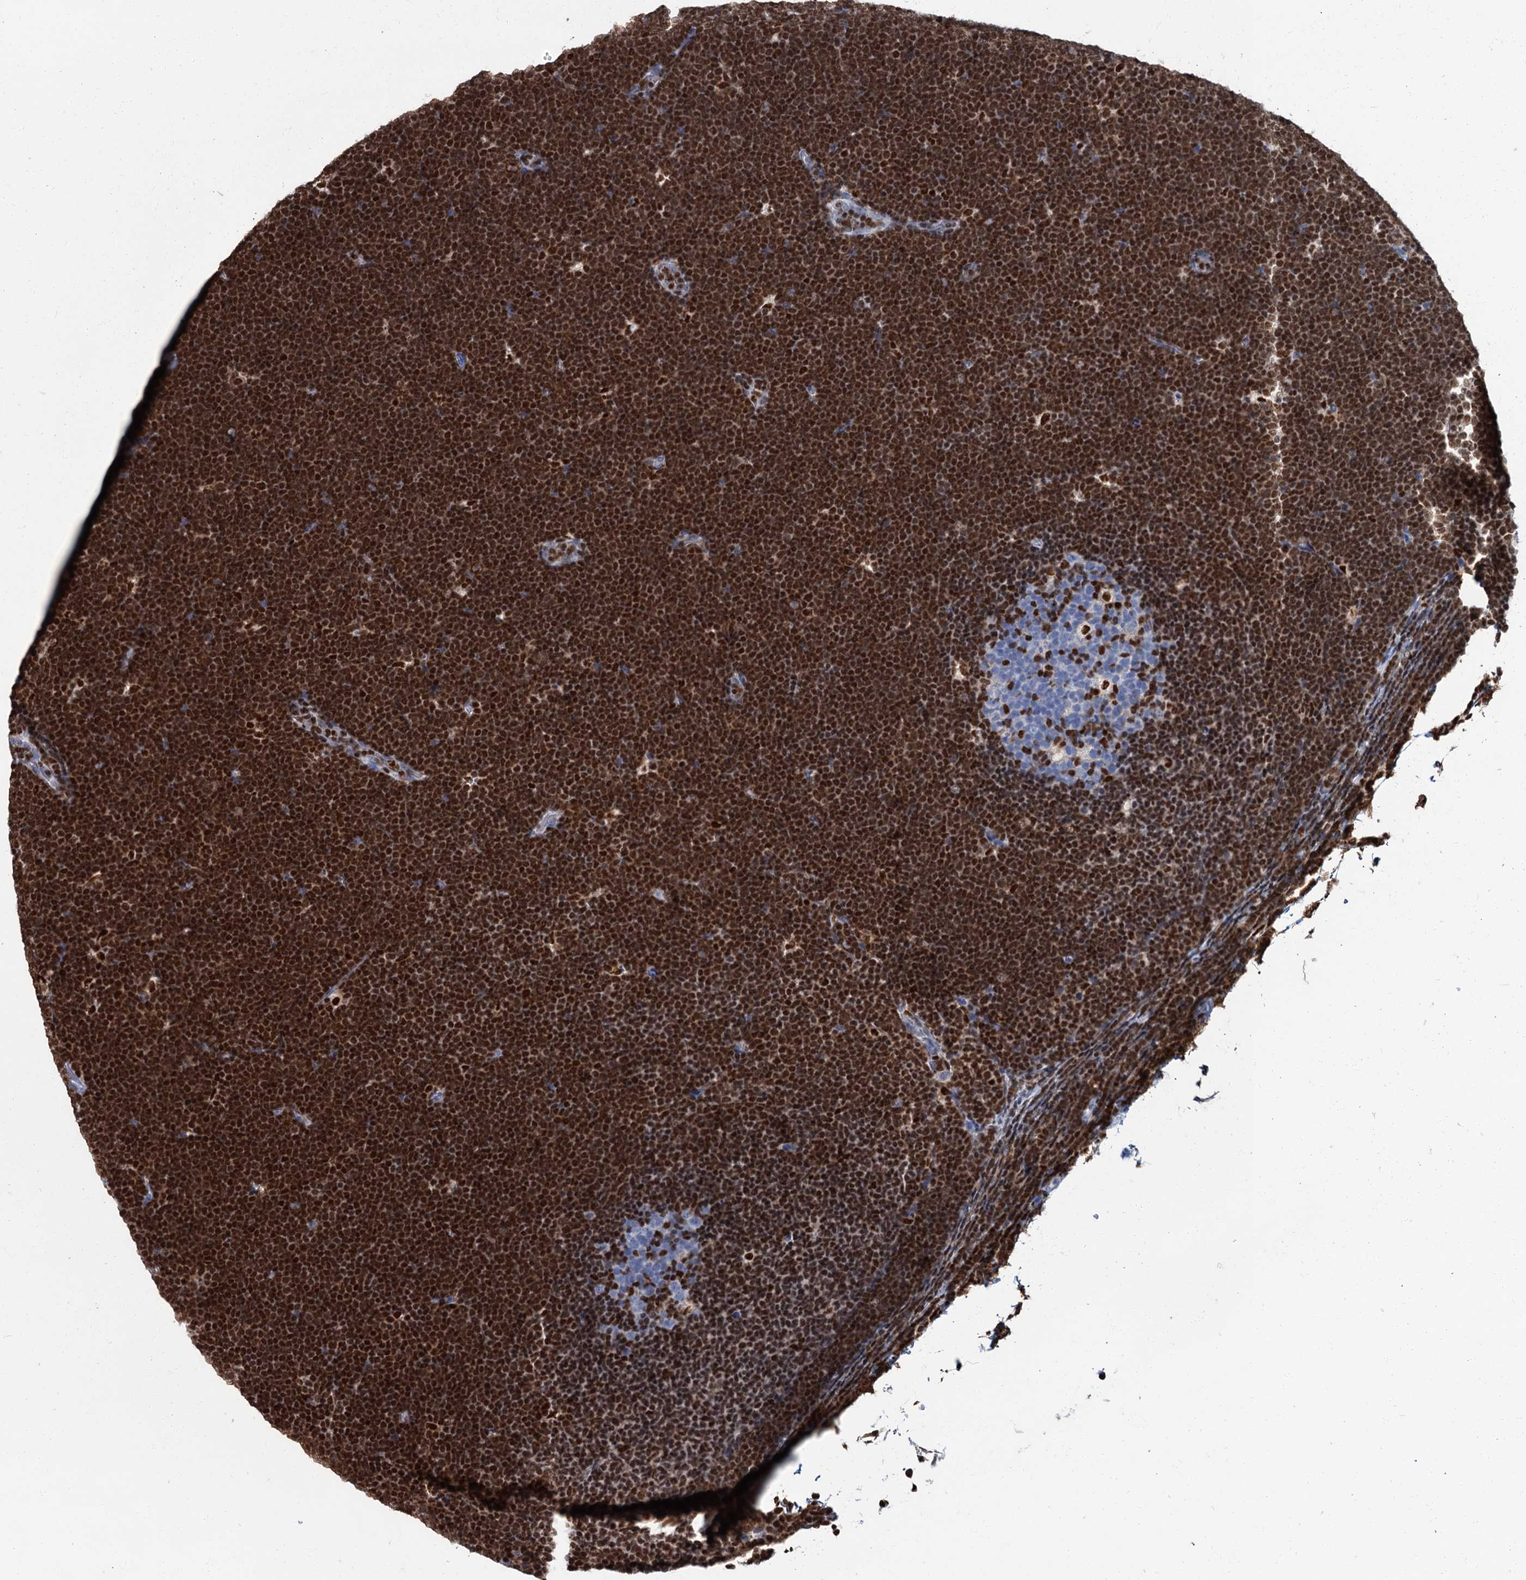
{"staining": {"intensity": "strong", "quantity": ">75%", "location": "nuclear"}, "tissue": "lymphoma", "cell_type": "Tumor cells", "image_type": "cancer", "snomed": [{"axis": "morphology", "description": "Malignant lymphoma, non-Hodgkin's type, High grade"}, {"axis": "topography", "description": "Lymph node"}], "caption": "Immunohistochemical staining of lymphoma shows high levels of strong nuclear staining in approximately >75% of tumor cells. The staining was performed using DAB to visualize the protein expression in brown, while the nuclei were stained in blue with hematoxylin (Magnification: 20x).", "gene": "CELF2", "patient": {"sex": "male", "age": 13}}